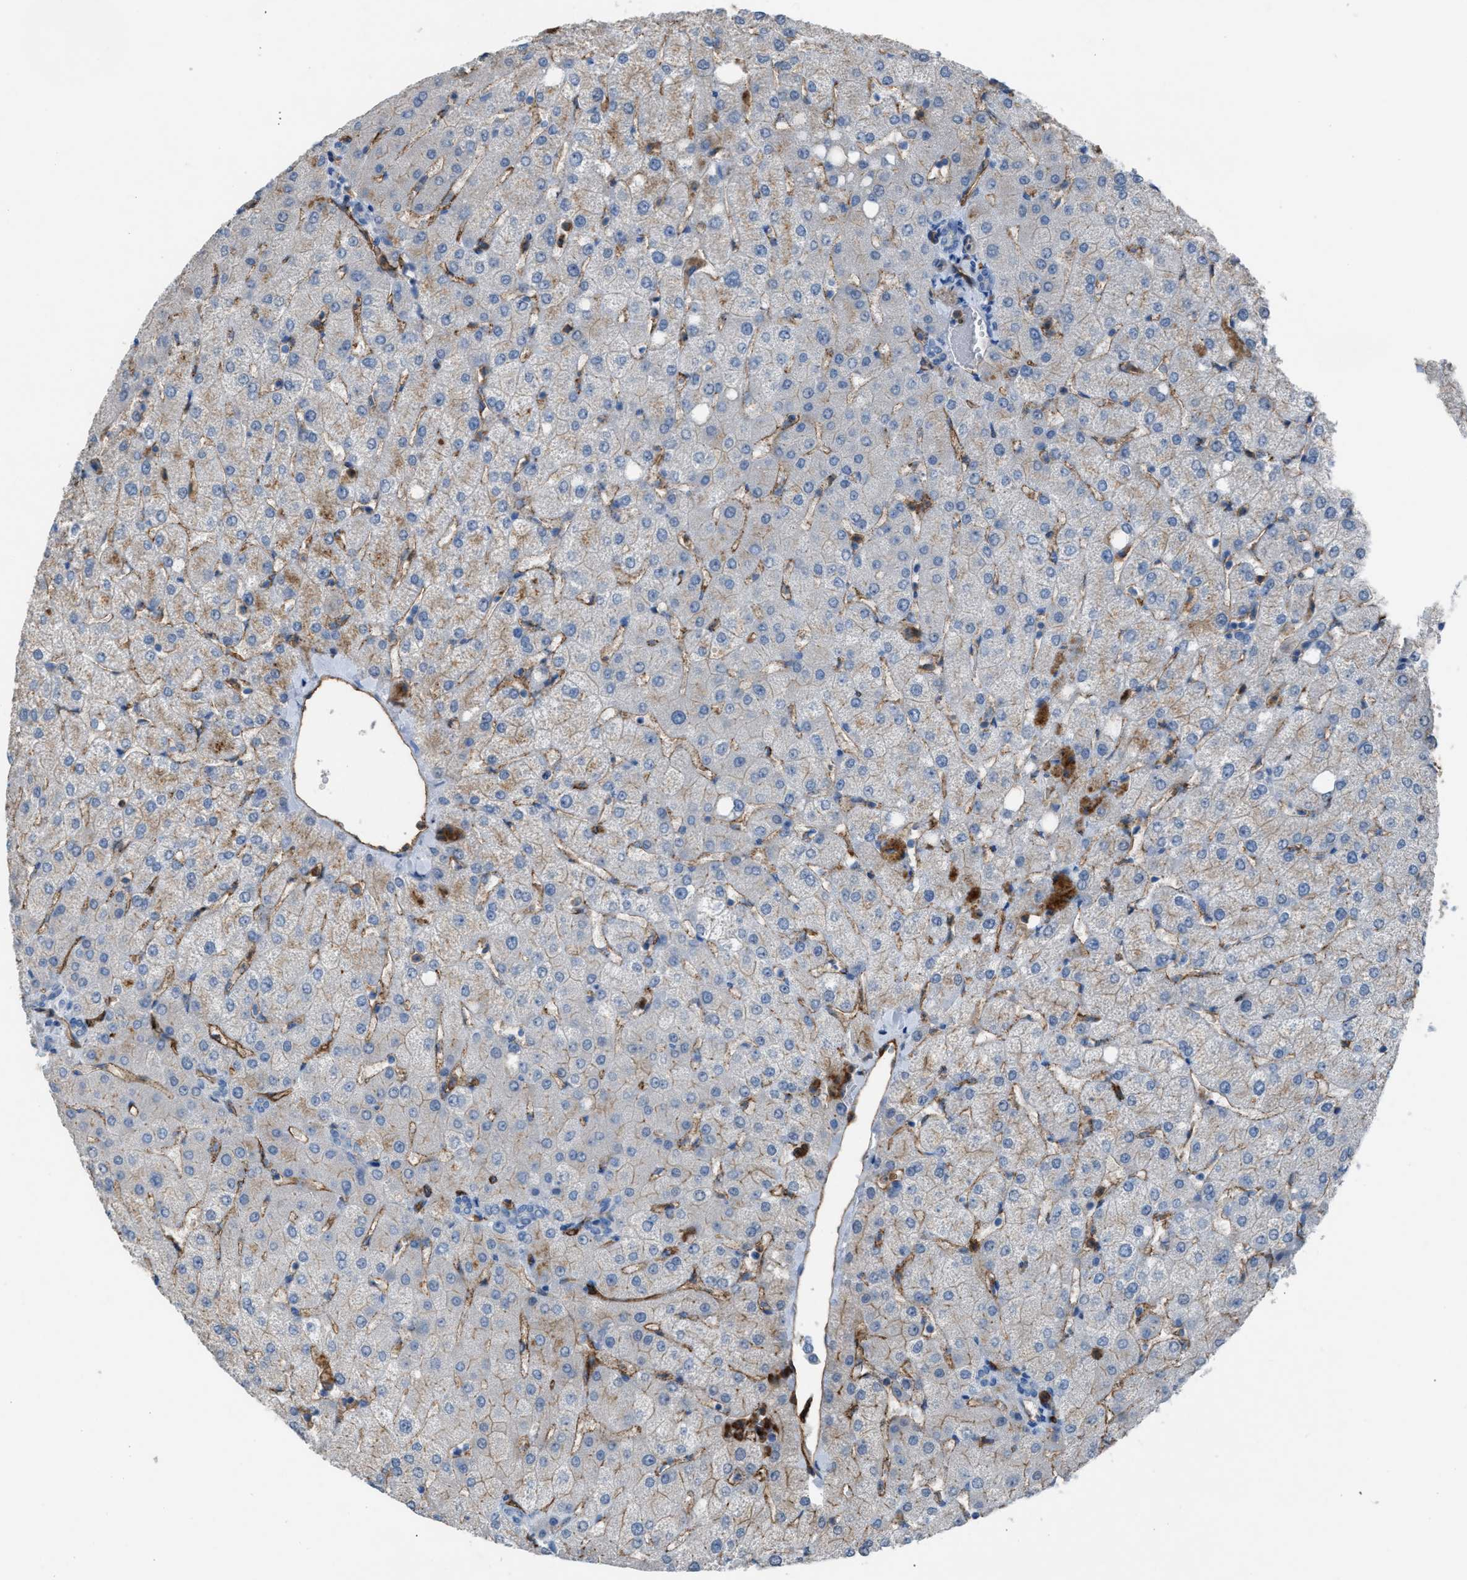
{"staining": {"intensity": "negative", "quantity": "none", "location": "none"}, "tissue": "liver", "cell_type": "Cholangiocytes", "image_type": "normal", "snomed": [{"axis": "morphology", "description": "Normal tissue, NOS"}, {"axis": "topography", "description": "Liver"}], "caption": "Immunohistochemical staining of normal liver exhibits no significant positivity in cholangiocytes.", "gene": "DYSF", "patient": {"sex": "female", "age": 54}}